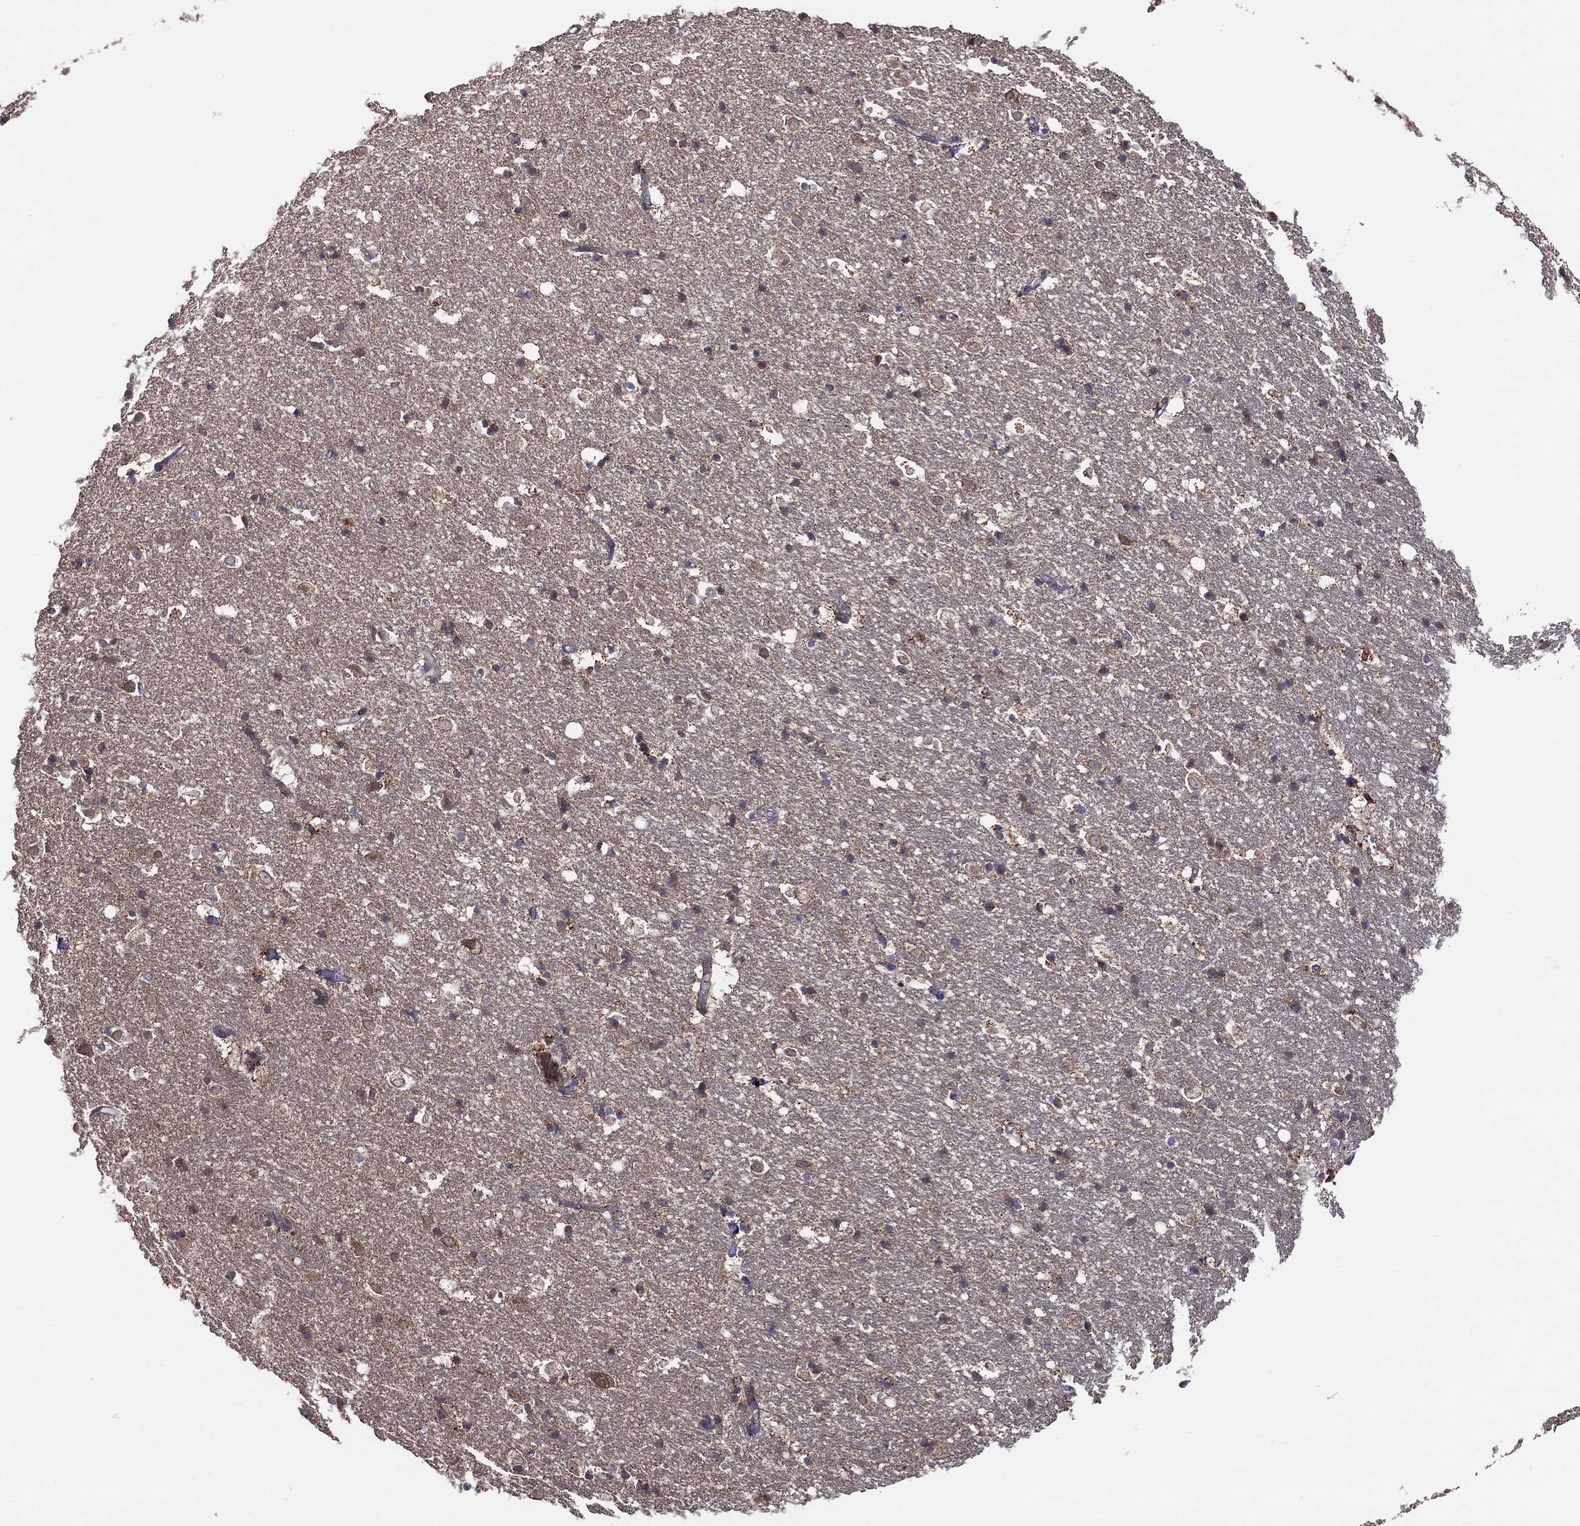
{"staining": {"intensity": "strong", "quantity": "25%-75%", "location": "cytoplasmic/membranous"}, "tissue": "hippocampus", "cell_type": "Glial cells", "image_type": "normal", "snomed": [{"axis": "morphology", "description": "Normal tissue, NOS"}, {"axis": "topography", "description": "Hippocampus"}], "caption": "High-power microscopy captured an IHC histopathology image of unremarkable hippocampus, revealing strong cytoplasmic/membranous positivity in about 25%-75% of glial cells.", "gene": "STARD3", "patient": {"sex": "male", "age": 49}}